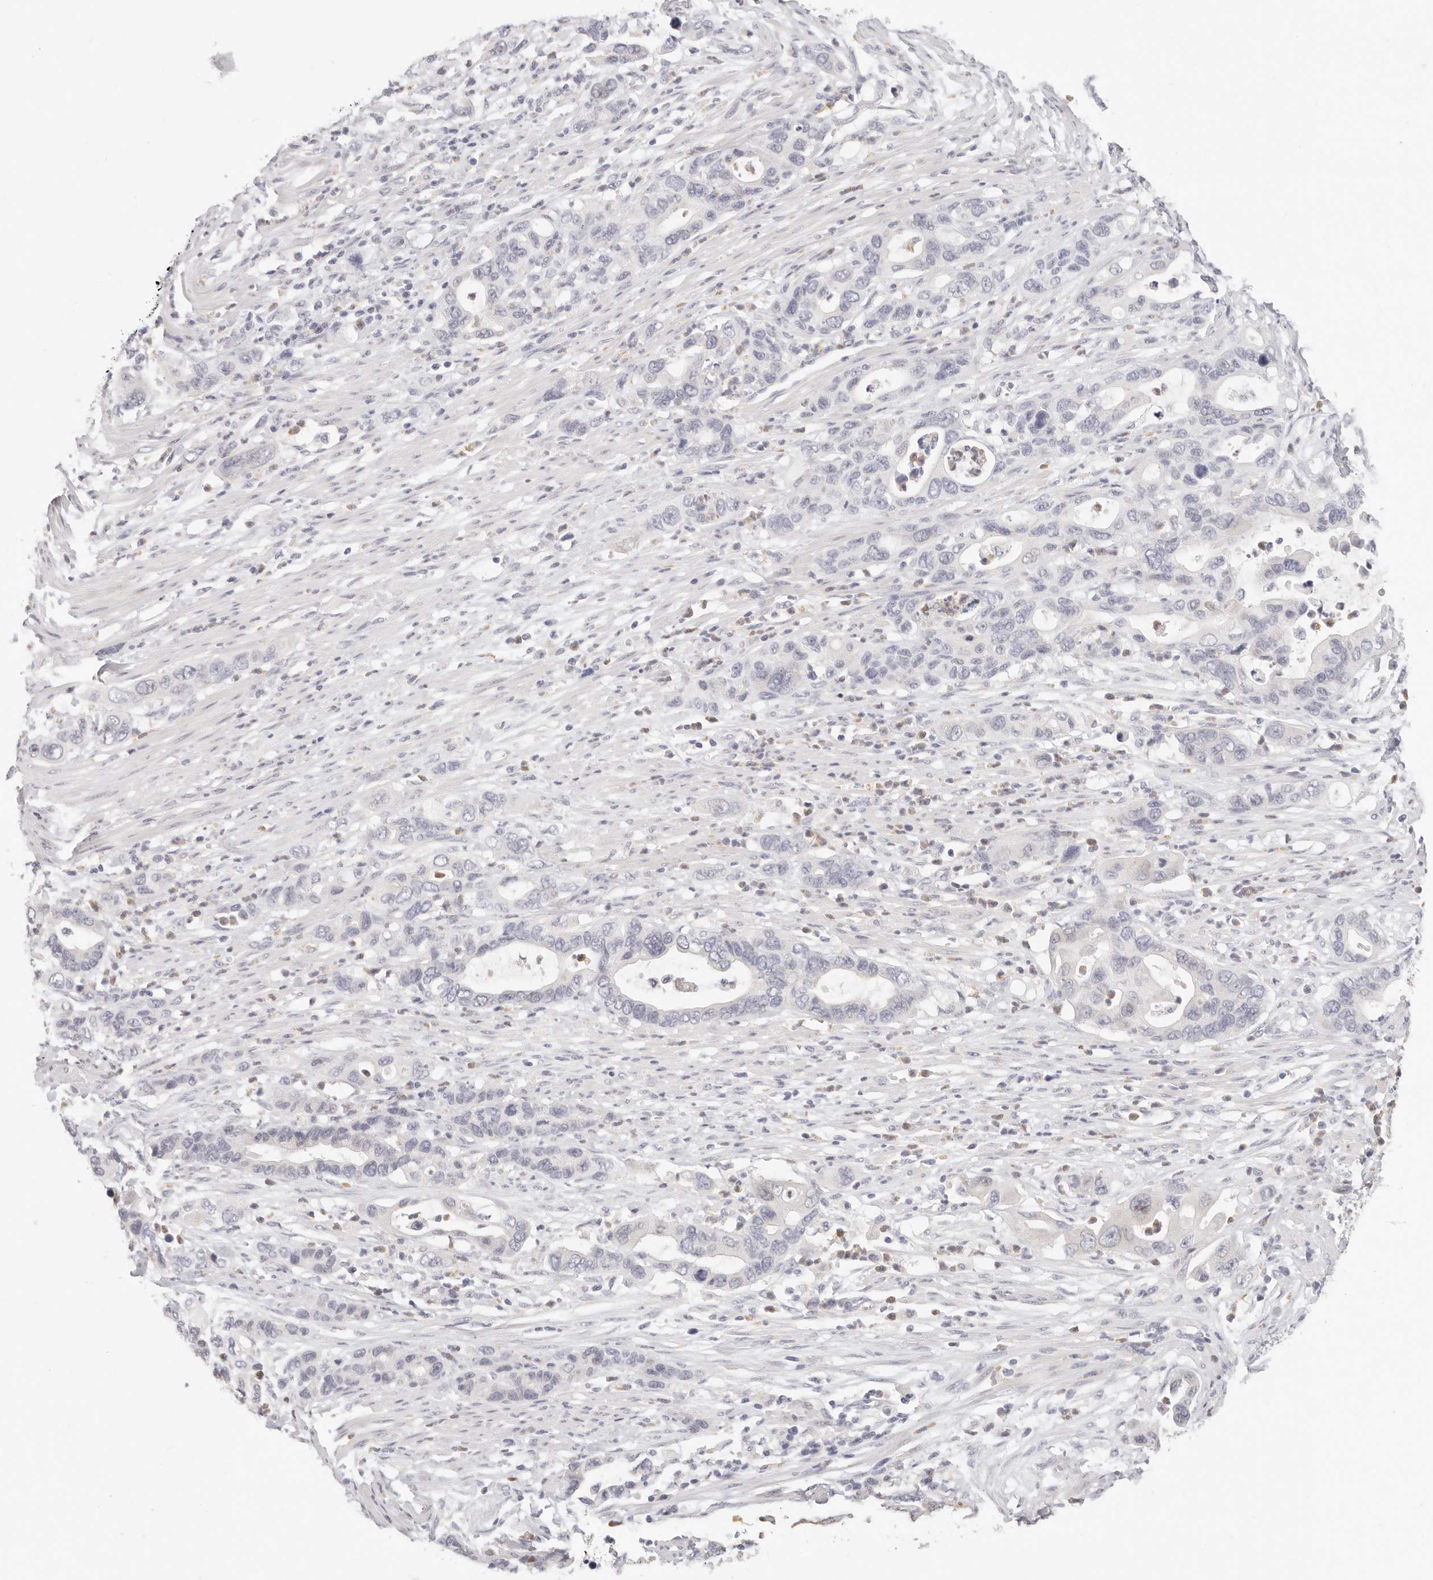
{"staining": {"intensity": "negative", "quantity": "none", "location": "none"}, "tissue": "pancreatic cancer", "cell_type": "Tumor cells", "image_type": "cancer", "snomed": [{"axis": "morphology", "description": "Adenocarcinoma, NOS"}, {"axis": "topography", "description": "Pancreas"}], "caption": "A high-resolution photomicrograph shows immunohistochemistry staining of adenocarcinoma (pancreatic), which shows no significant positivity in tumor cells.", "gene": "ASCL1", "patient": {"sex": "female", "age": 71}}